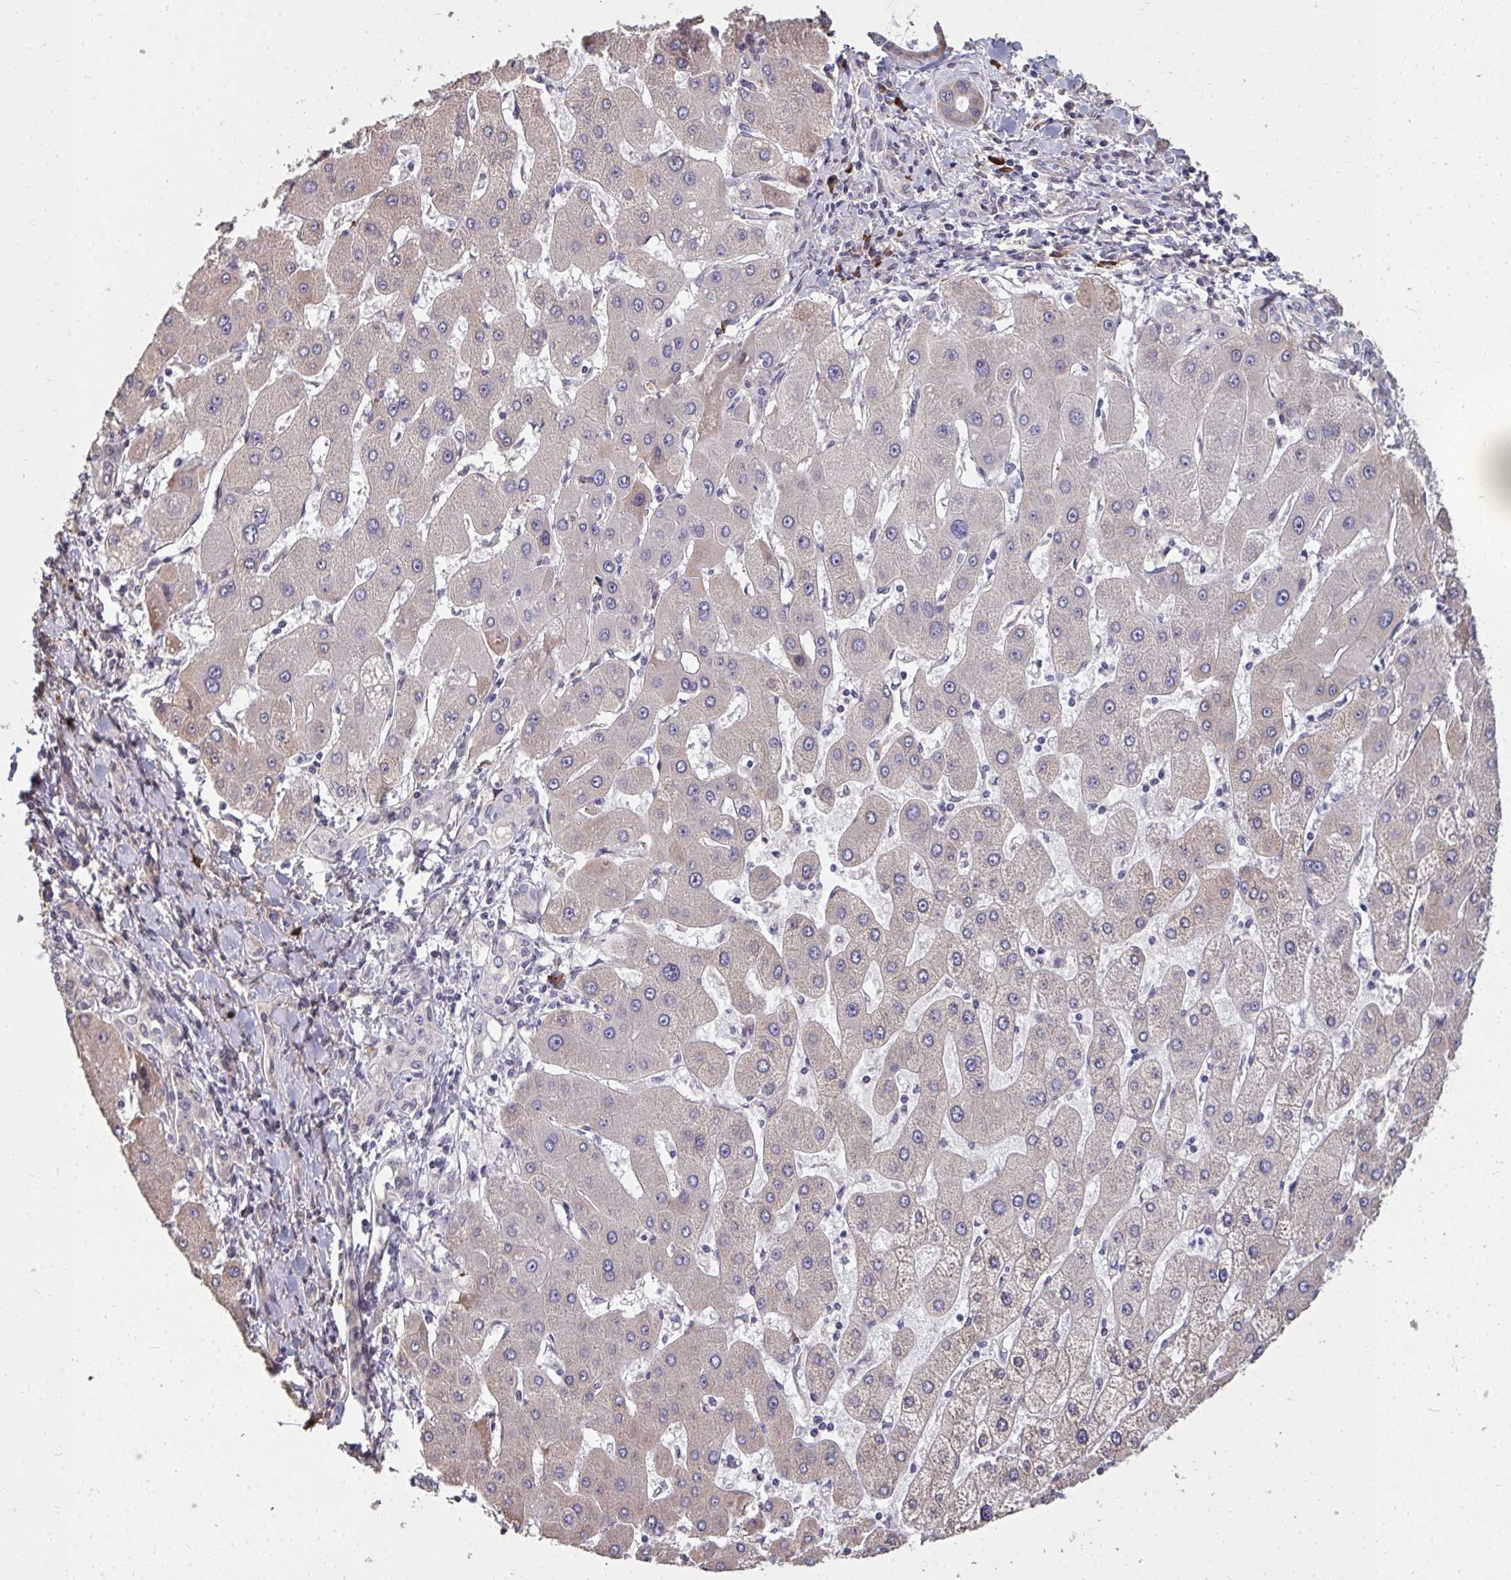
{"staining": {"intensity": "negative", "quantity": "none", "location": "none"}, "tissue": "liver cancer", "cell_type": "Tumor cells", "image_type": "cancer", "snomed": [{"axis": "morphology", "description": "Cholangiocarcinoma"}, {"axis": "topography", "description": "Liver"}], "caption": "Immunohistochemistry (IHC) micrograph of neoplastic tissue: human cholangiocarcinoma (liver) stained with DAB demonstrates no significant protein staining in tumor cells.", "gene": "FIBCD1", "patient": {"sex": "male", "age": 66}}